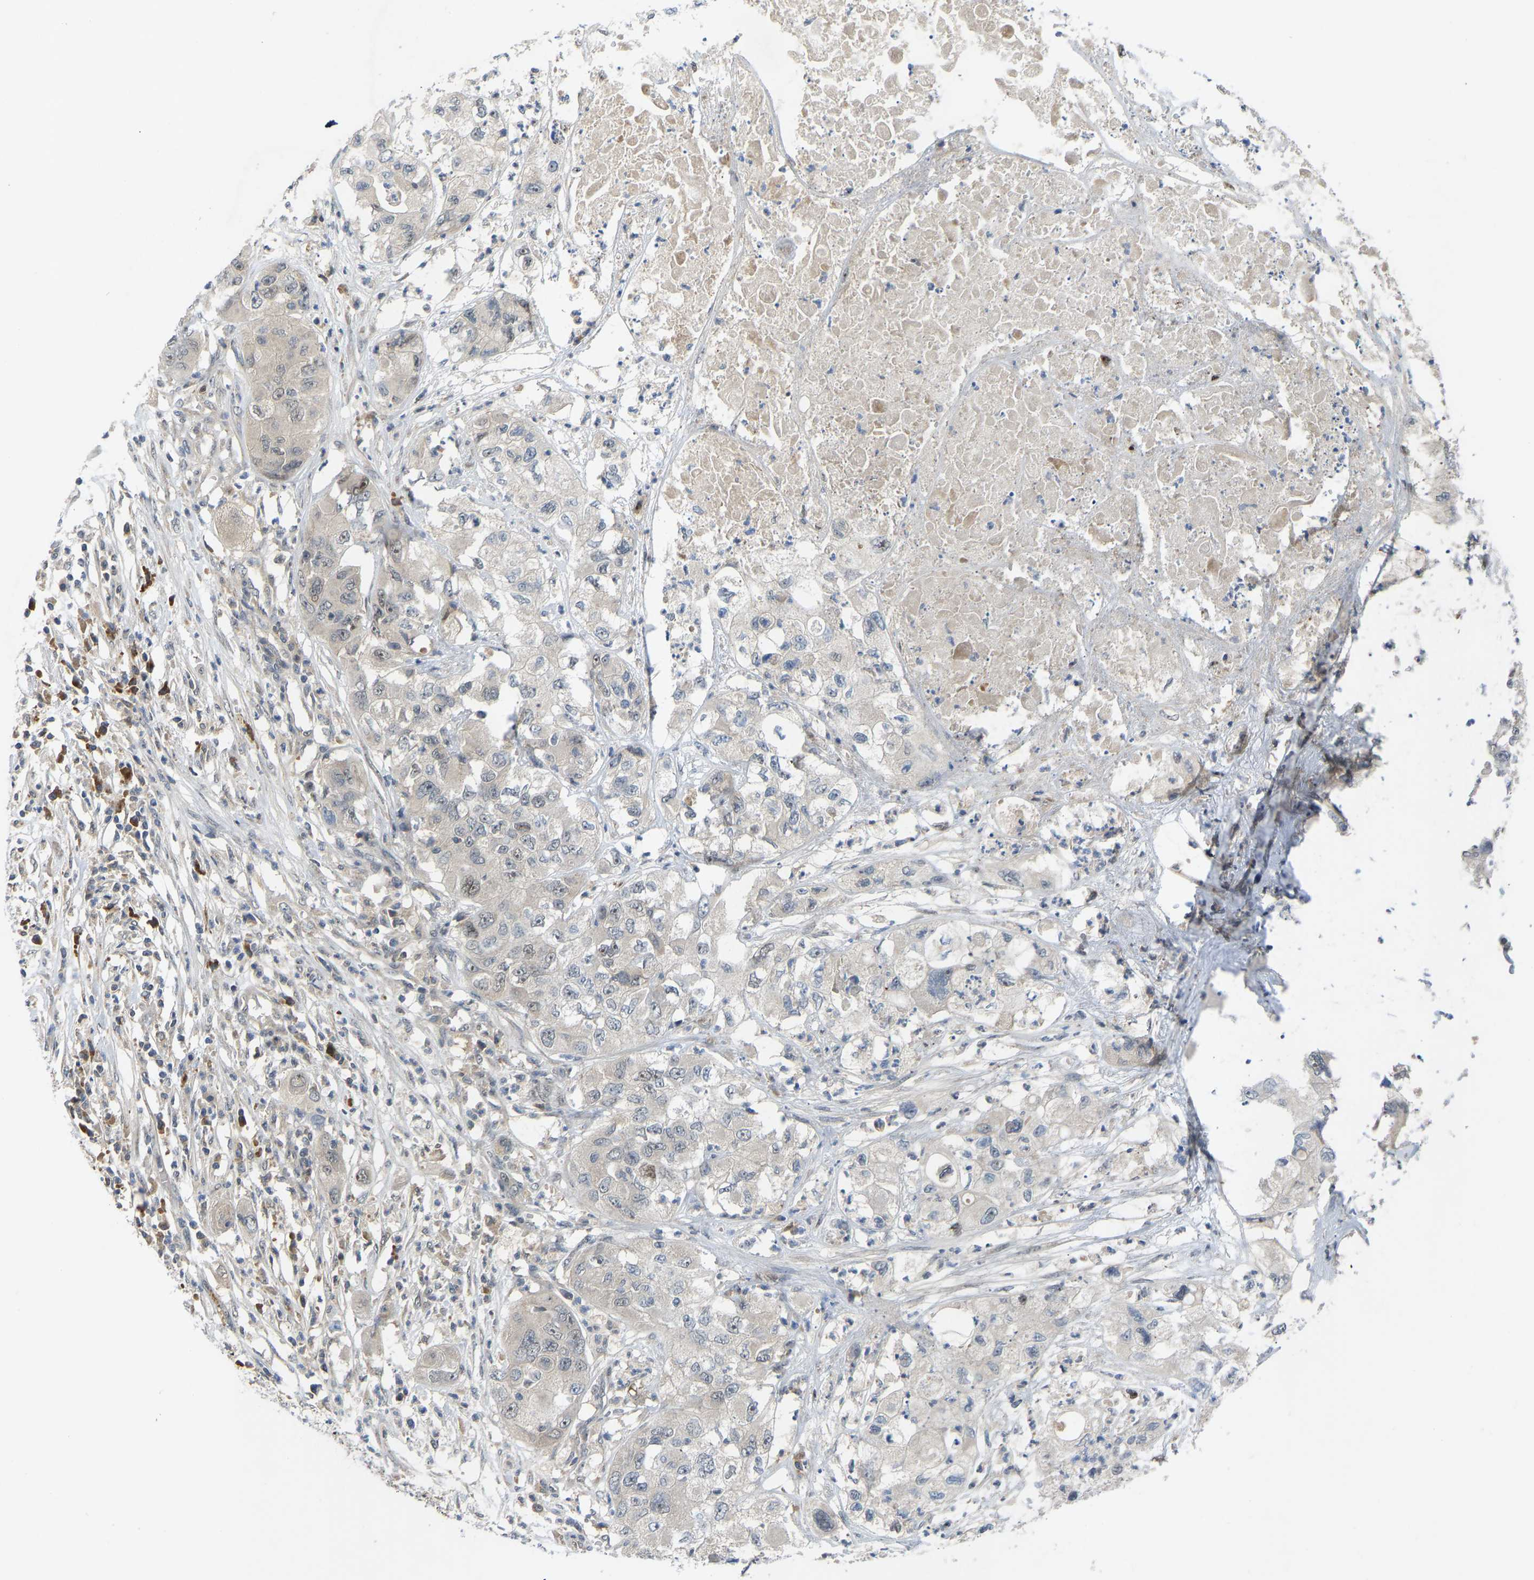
{"staining": {"intensity": "negative", "quantity": "none", "location": "none"}, "tissue": "pancreatic cancer", "cell_type": "Tumor cells", "image_type": "cancer", "snomed": [{"axis": "morphology", "description": "Adenocarcinoma, NOS"}, {"axis": "topography", "description": "Pancreas"}], "caption": "High power microscopy micrograph of an IHC image of pancreatic cancer (adenocarcinoma), revealing no significant staining in tumor cells. Nuclei are stained in blue.", "gene": "ZNF251", "patient": {"sex": "female", "age": 78}}